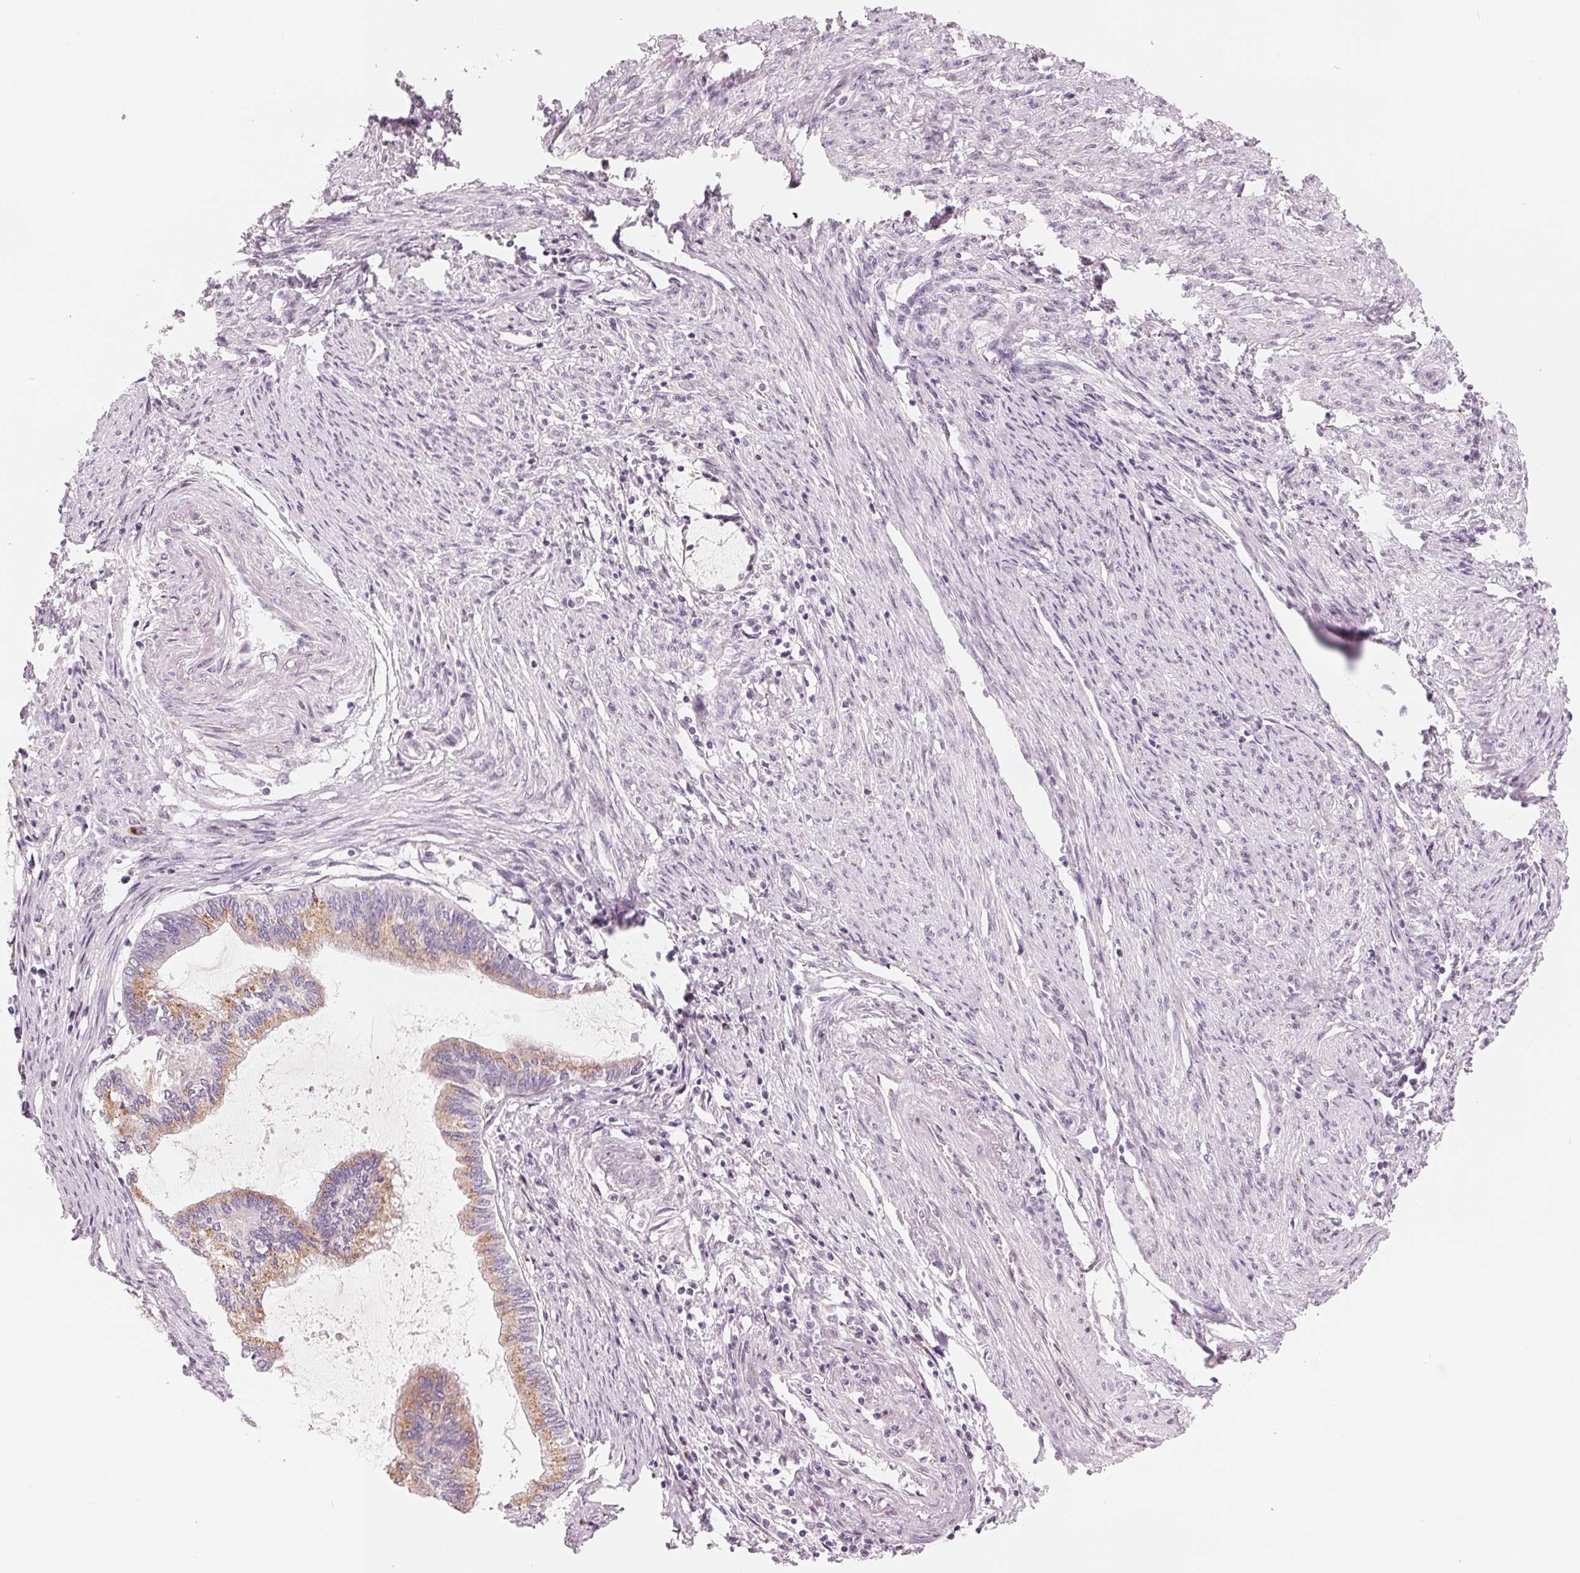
{"staining": {"intensity": "moderate", "quantity": "25%-75%", "location": "cytoplasmic/membranous"}, "tissue": "endometrial cancer", "cell_type": "Tumor cells", "image_type": "cancer", "snomed": [{"axis": "morphology", "description": "Adenocarcinoma, NOS"}, {"axis": "topography", "description": "Endometrium"}], "caption": "IHC of human endometrial cancer (adenocarcinoma) reveals medium levels of moderate cytoplasmic/membranous positivity in approximately 25%-75% of tumor cells.", "gene": "IL9R", "patient": {"sex": "female", "age": 86}}